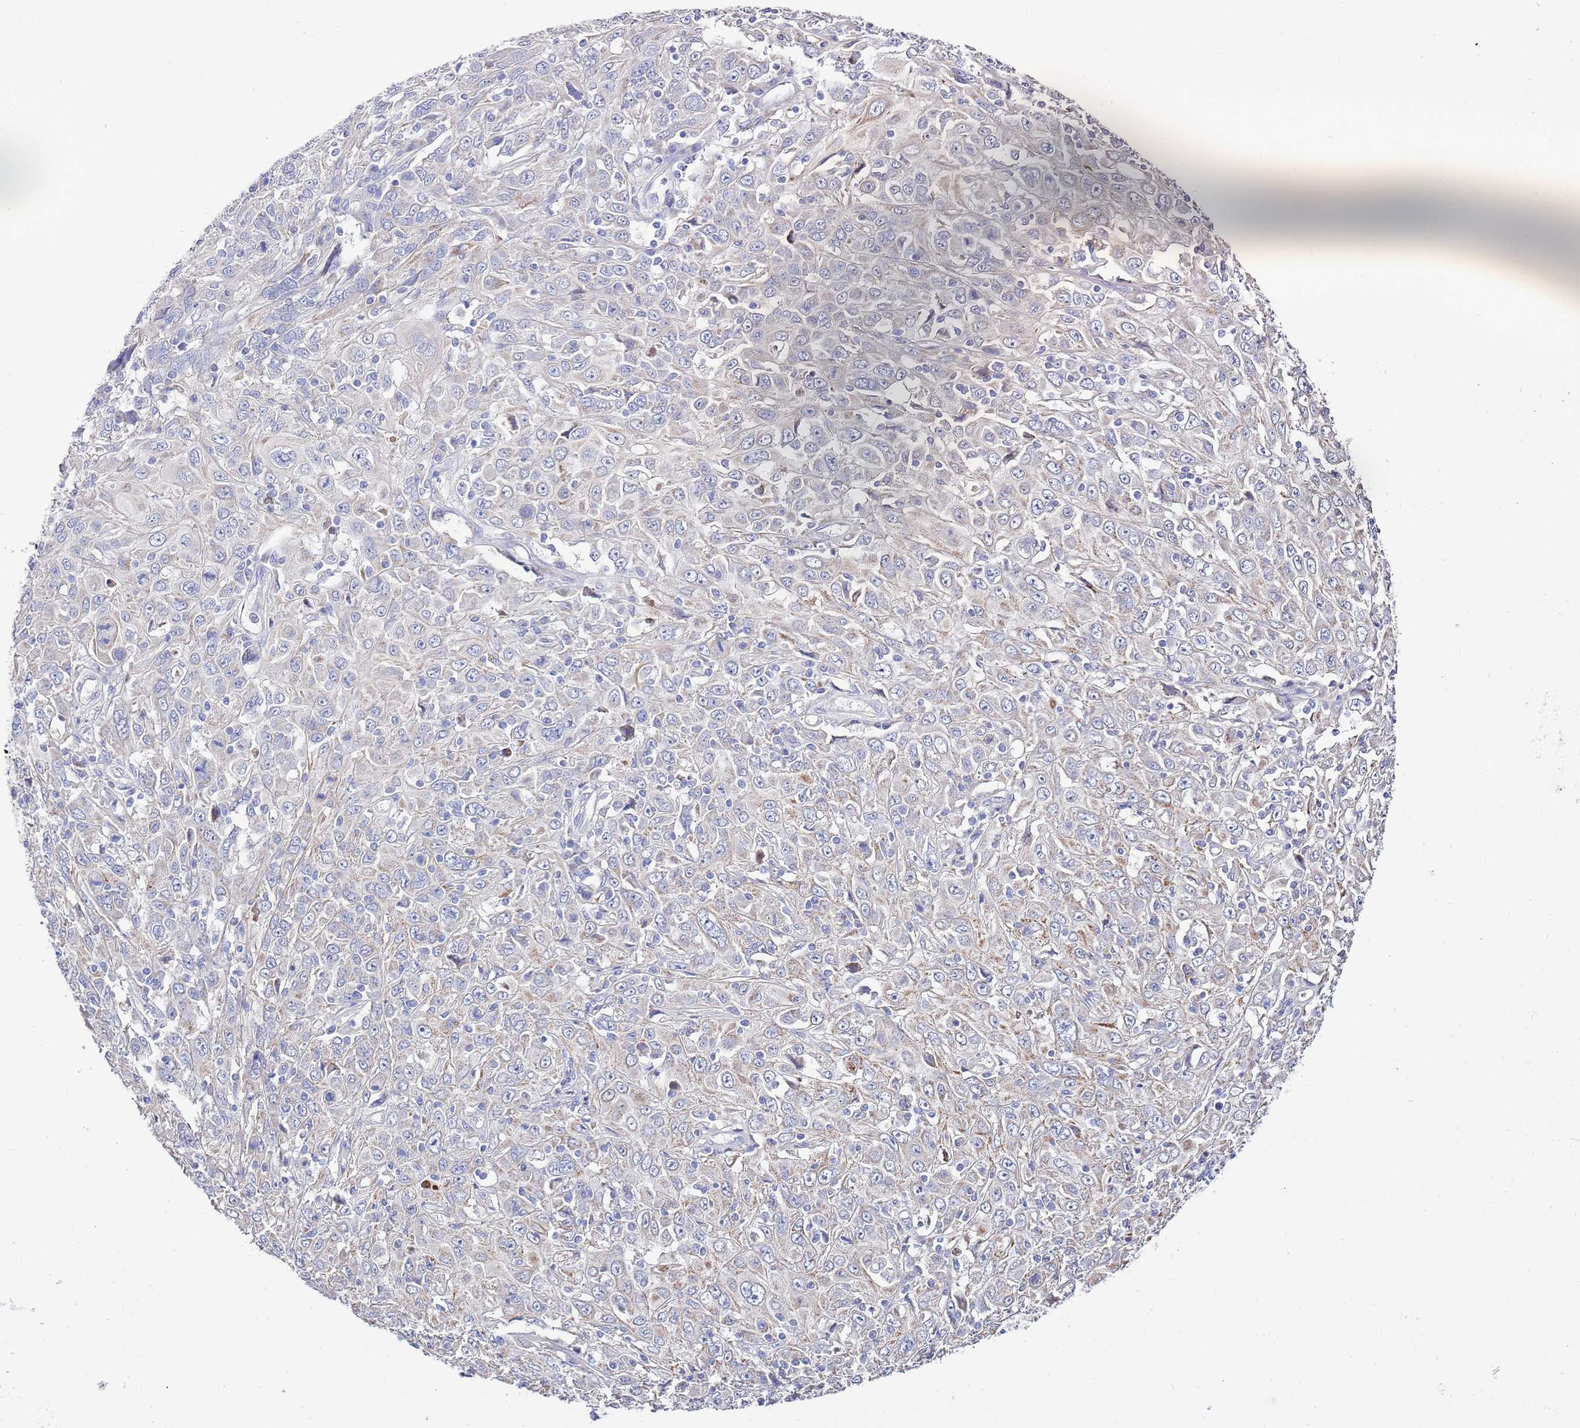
{"staining": {"intensity": "weak", "quantity": "<25%", "location": "cytoplasmic/membranous"}, "tissue": "cervical cancer", "cell_type": "Tumor cells", "image_type": "cancer", "snomed": [{"axis": "morphology", "description": "Squamous cell carcinoma, NOS"}, {"axis": "topography", "description": "Cervix"}], "caption": "High magnification brightfield microscopy of cervical cancer stained with DAB (3,3'-diaminobenzidine) (brown) and counterstained with hematoxylin (blue): tumor cells show no significant expression.", "gene": "EMC8", "patient": {"sex": "female", "age": 46}}